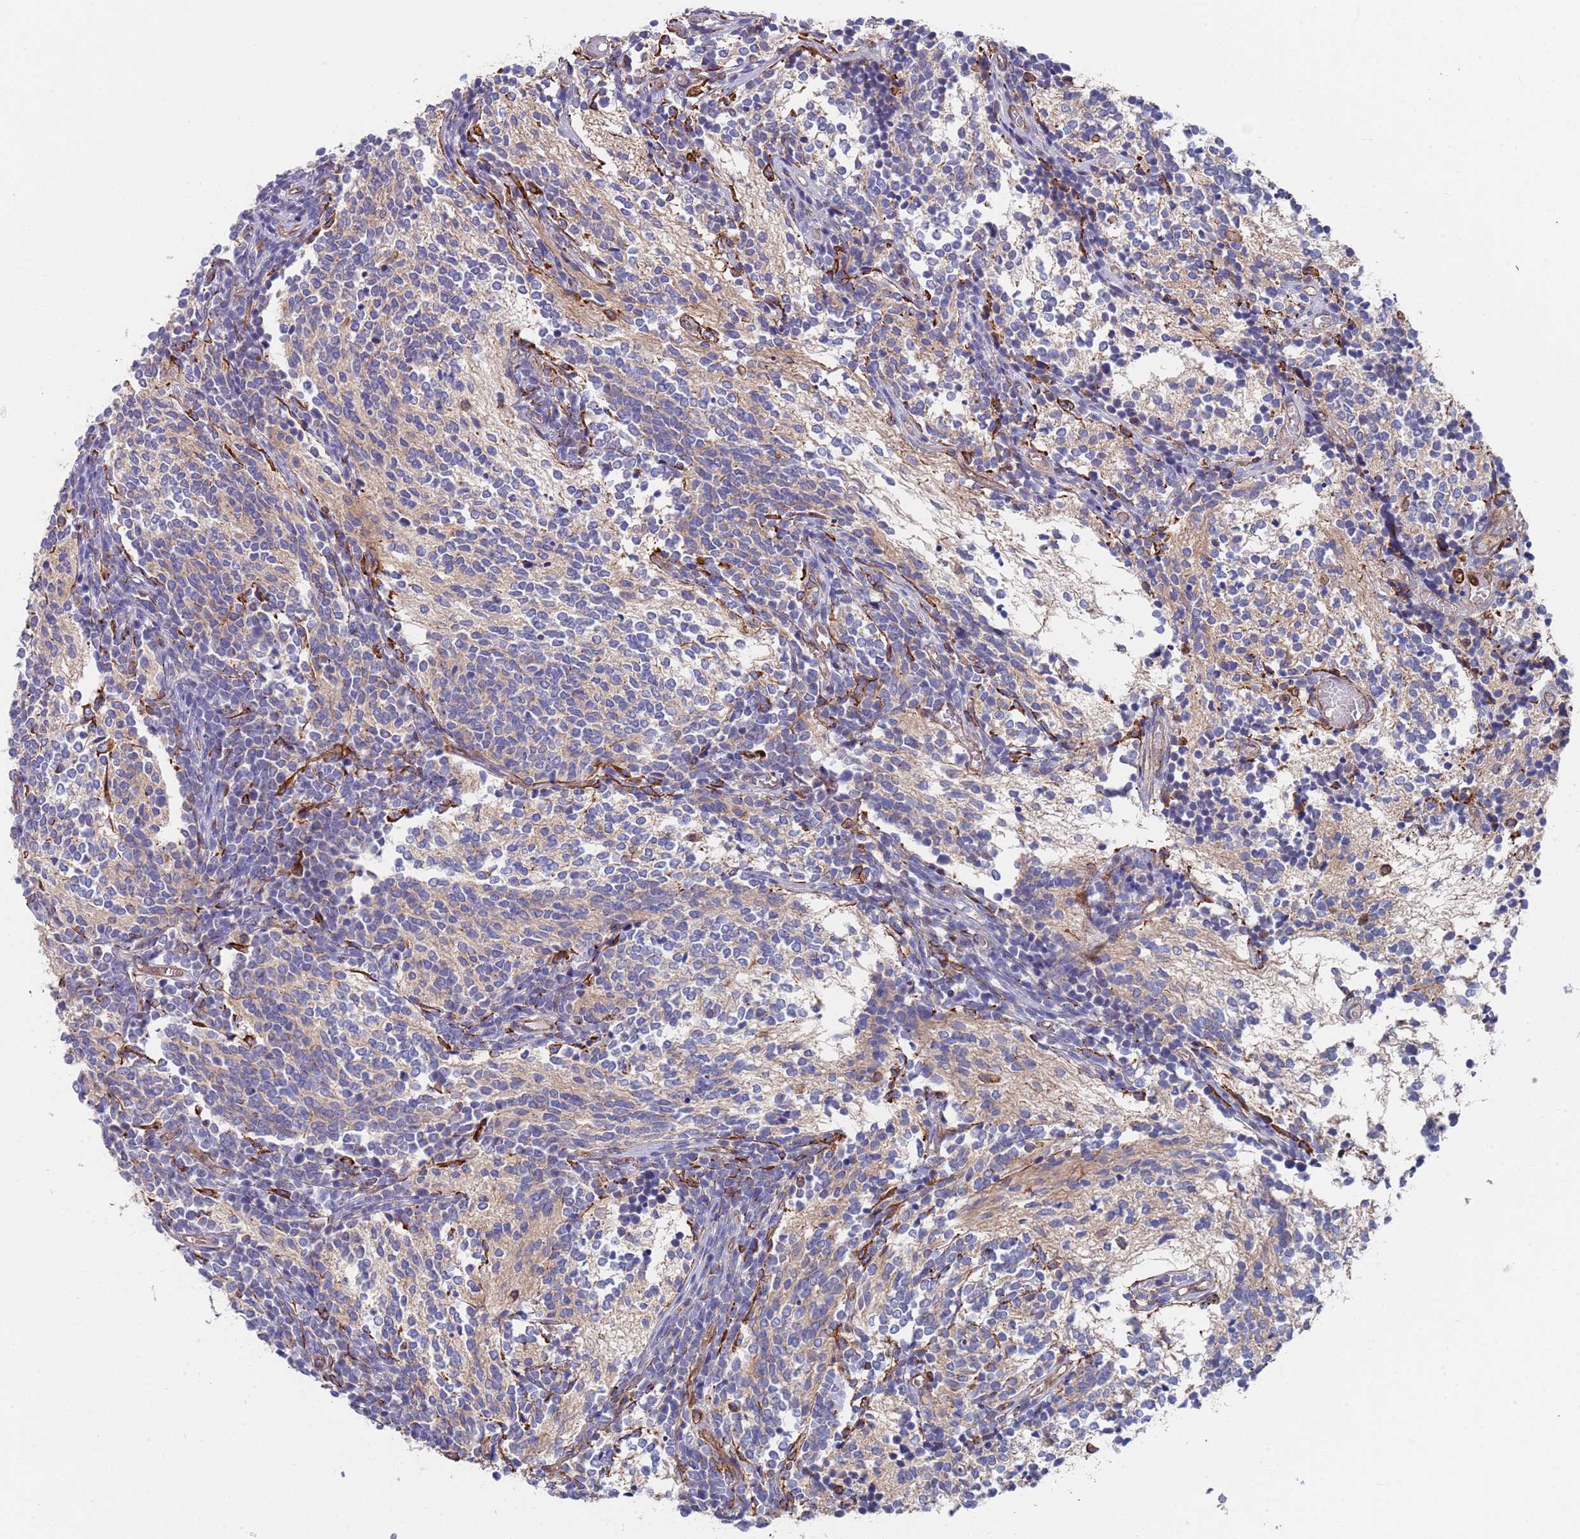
{"staining": {"intensity": "negative", "quantity": "none", "location": "none"}, "tissue": "glioma", "cell_type": "Tumor cells", "image_type": "cancer", "snomed": [{"axis": "morphology", "description": "Glioma, malignant, Low grade"}, {"axis": "topography", "description": "Brain"}], "caption": "An immunohistochemistry photomicrograph of glioma is shown. There is no staining in tumor cells of glioma. (Stains: DAB (3,3'-diaminobenzidine) IHC with hematoxylin counter stain, Microscopy: brightfield microscopy at high magnification).", "gene": "JAKMIP2", "patient": {"sex": "female", "age": 1}}